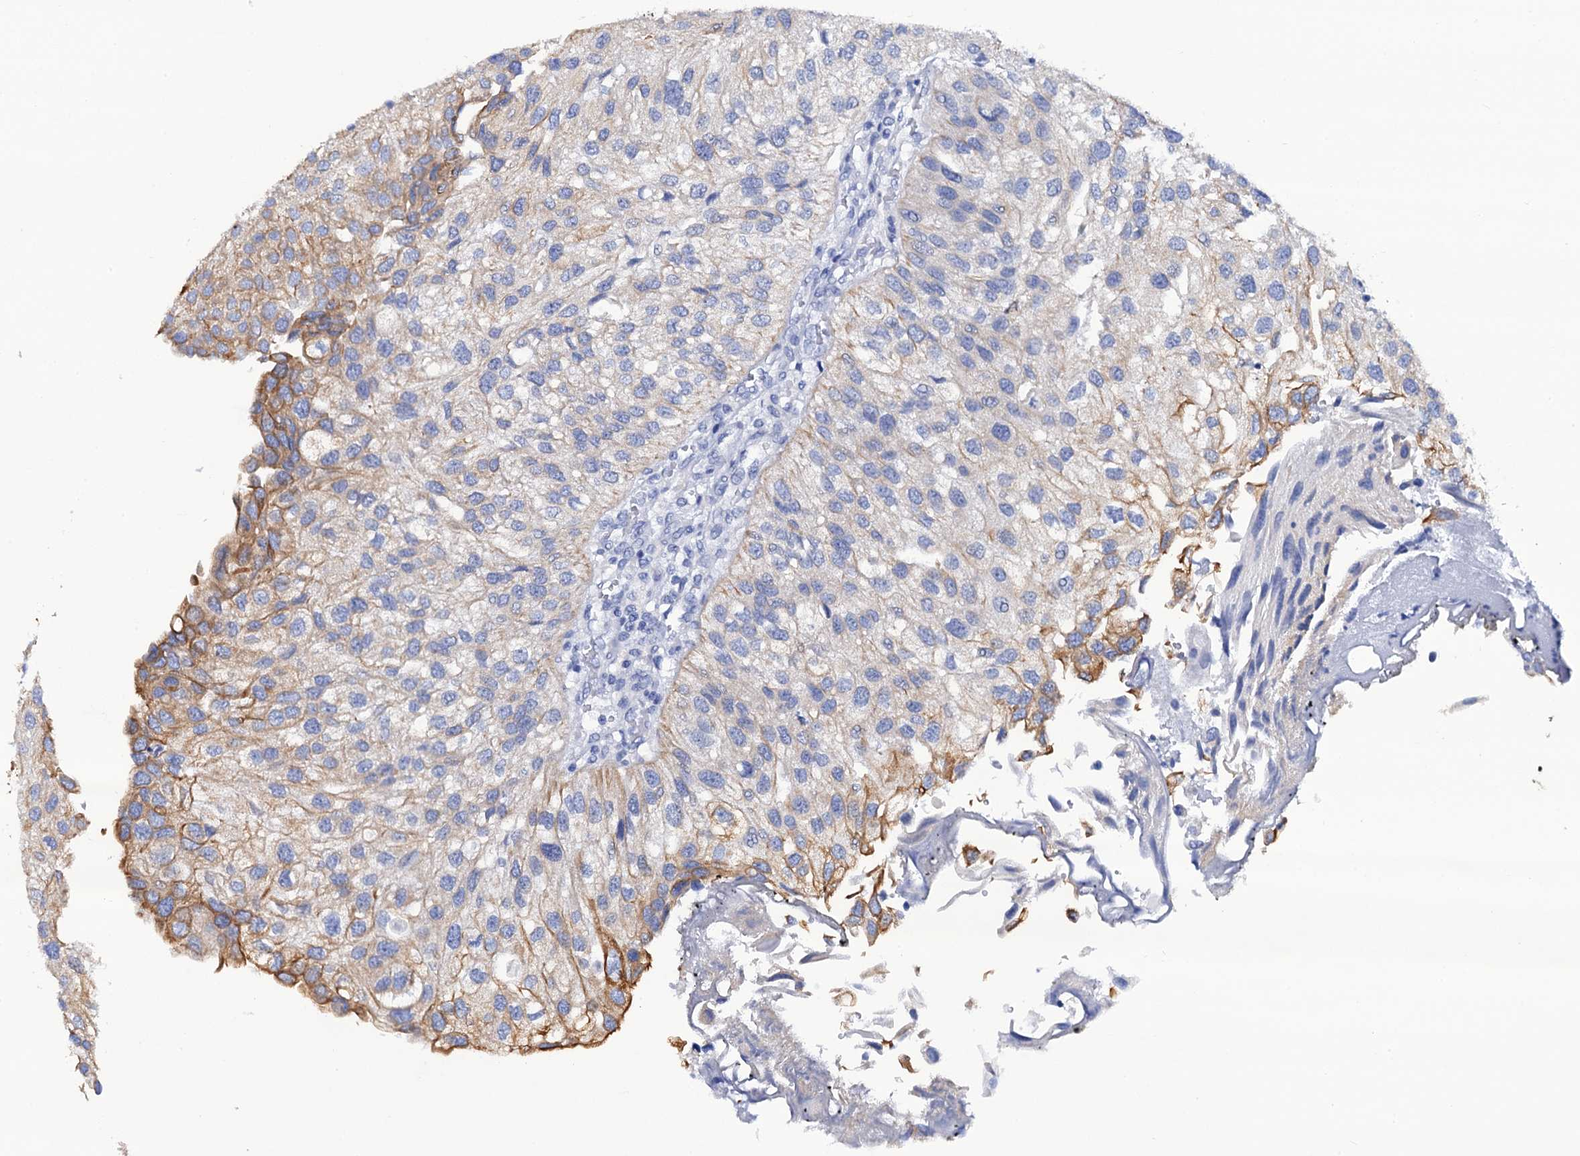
{"staining": {"intensity": "moderate", "quantity": "<25%", "location": "cytoplasmic/membranous"}, "tissue": "urothelial cancer", "cell_type": "Tumor cells", "image_type": "cancer", "snomed": [{"axis": "morphology", "description": "Urothelial carcinoma, Low grade"}, {"axis": "topography", "description": "Urinary bladder"}], "caption": "Brown immunohistochemical staining in urothelial cancer shows moderate cytoplasmic/membranous staining in approximately <25% of tumor cells. The protein is stained brown, and the nuclei are stained in blue (DAB (3,3'-diaminobenzidine) IHC with brightfield microscopy, high magnification).", "gene": "RAB3IP", "patient": {"sex": "female", "age": 89}}